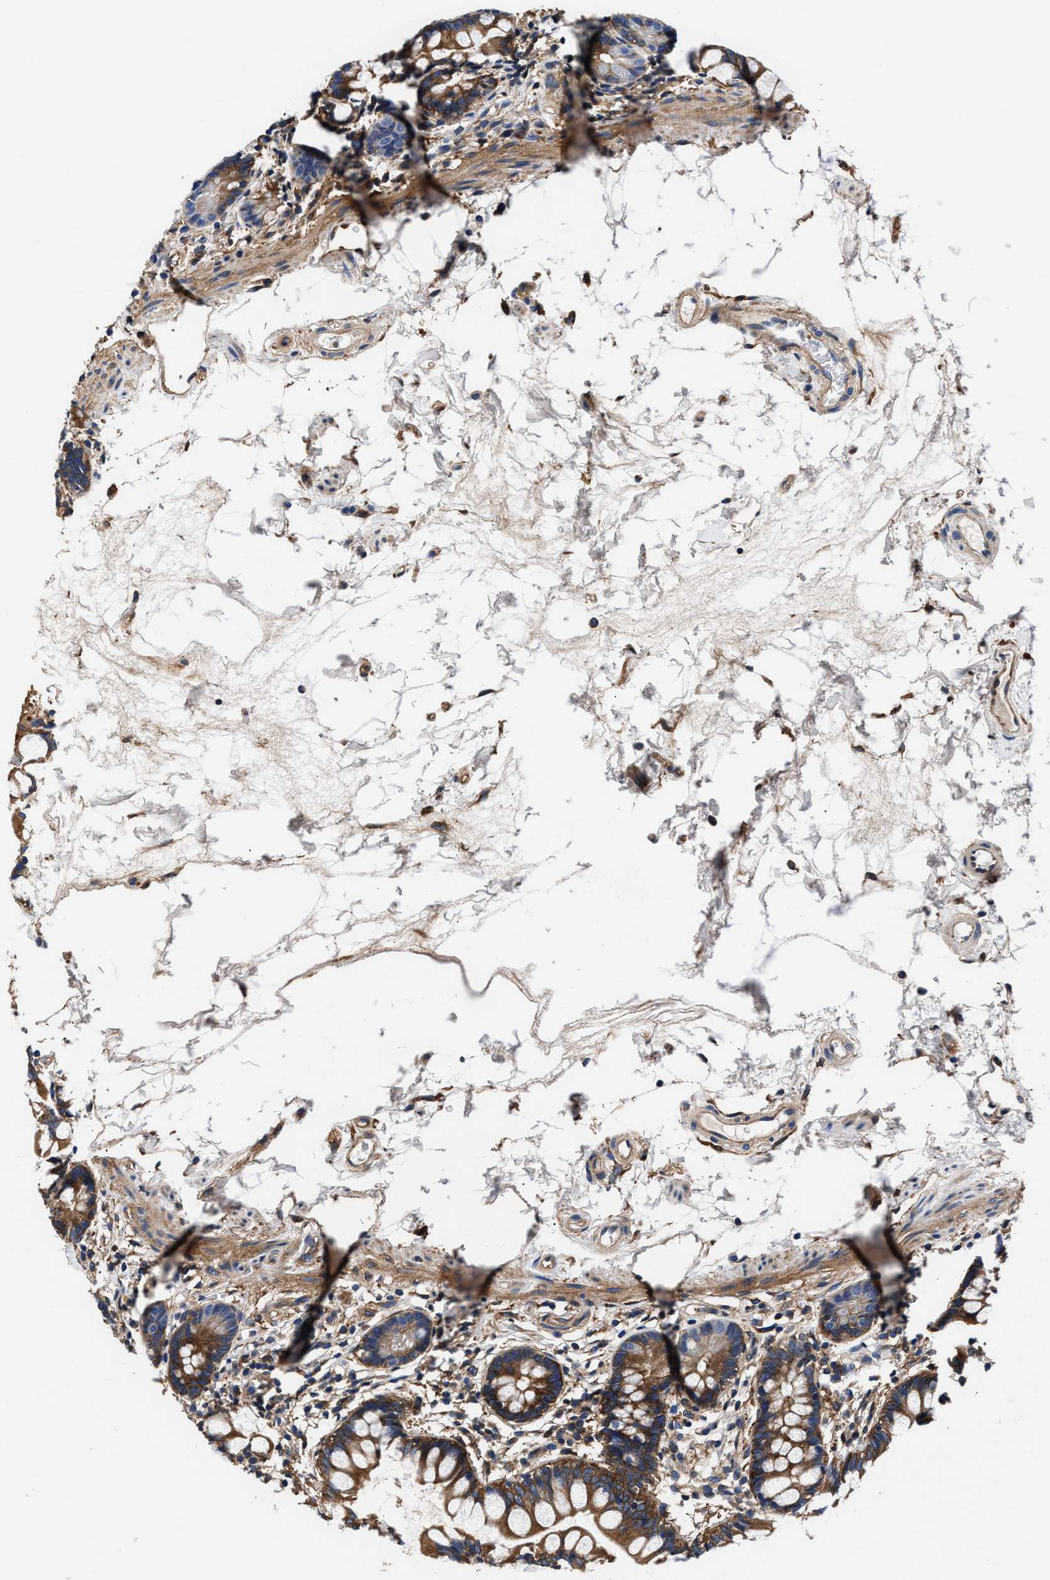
{"staining": {"intensity": "strong", "quantity": ">75%", "location": "cytoplasmic/membranous"}, "tissue": "small intestine", "cell_type": "Glandular cells", "image_type": "normal", "snomed": [{"axis": "morphology", "description": "Normal tissue, NOS"}, {"axis": "topography", "description": "Small intestine"}], "caption": "The immunohistochemical stain labels strong cytoplasmic/membranous staining in glandular cells of benign small intestine.", "gene": "SH3GL1", "patient": {"sex": "female", "age": 84}}